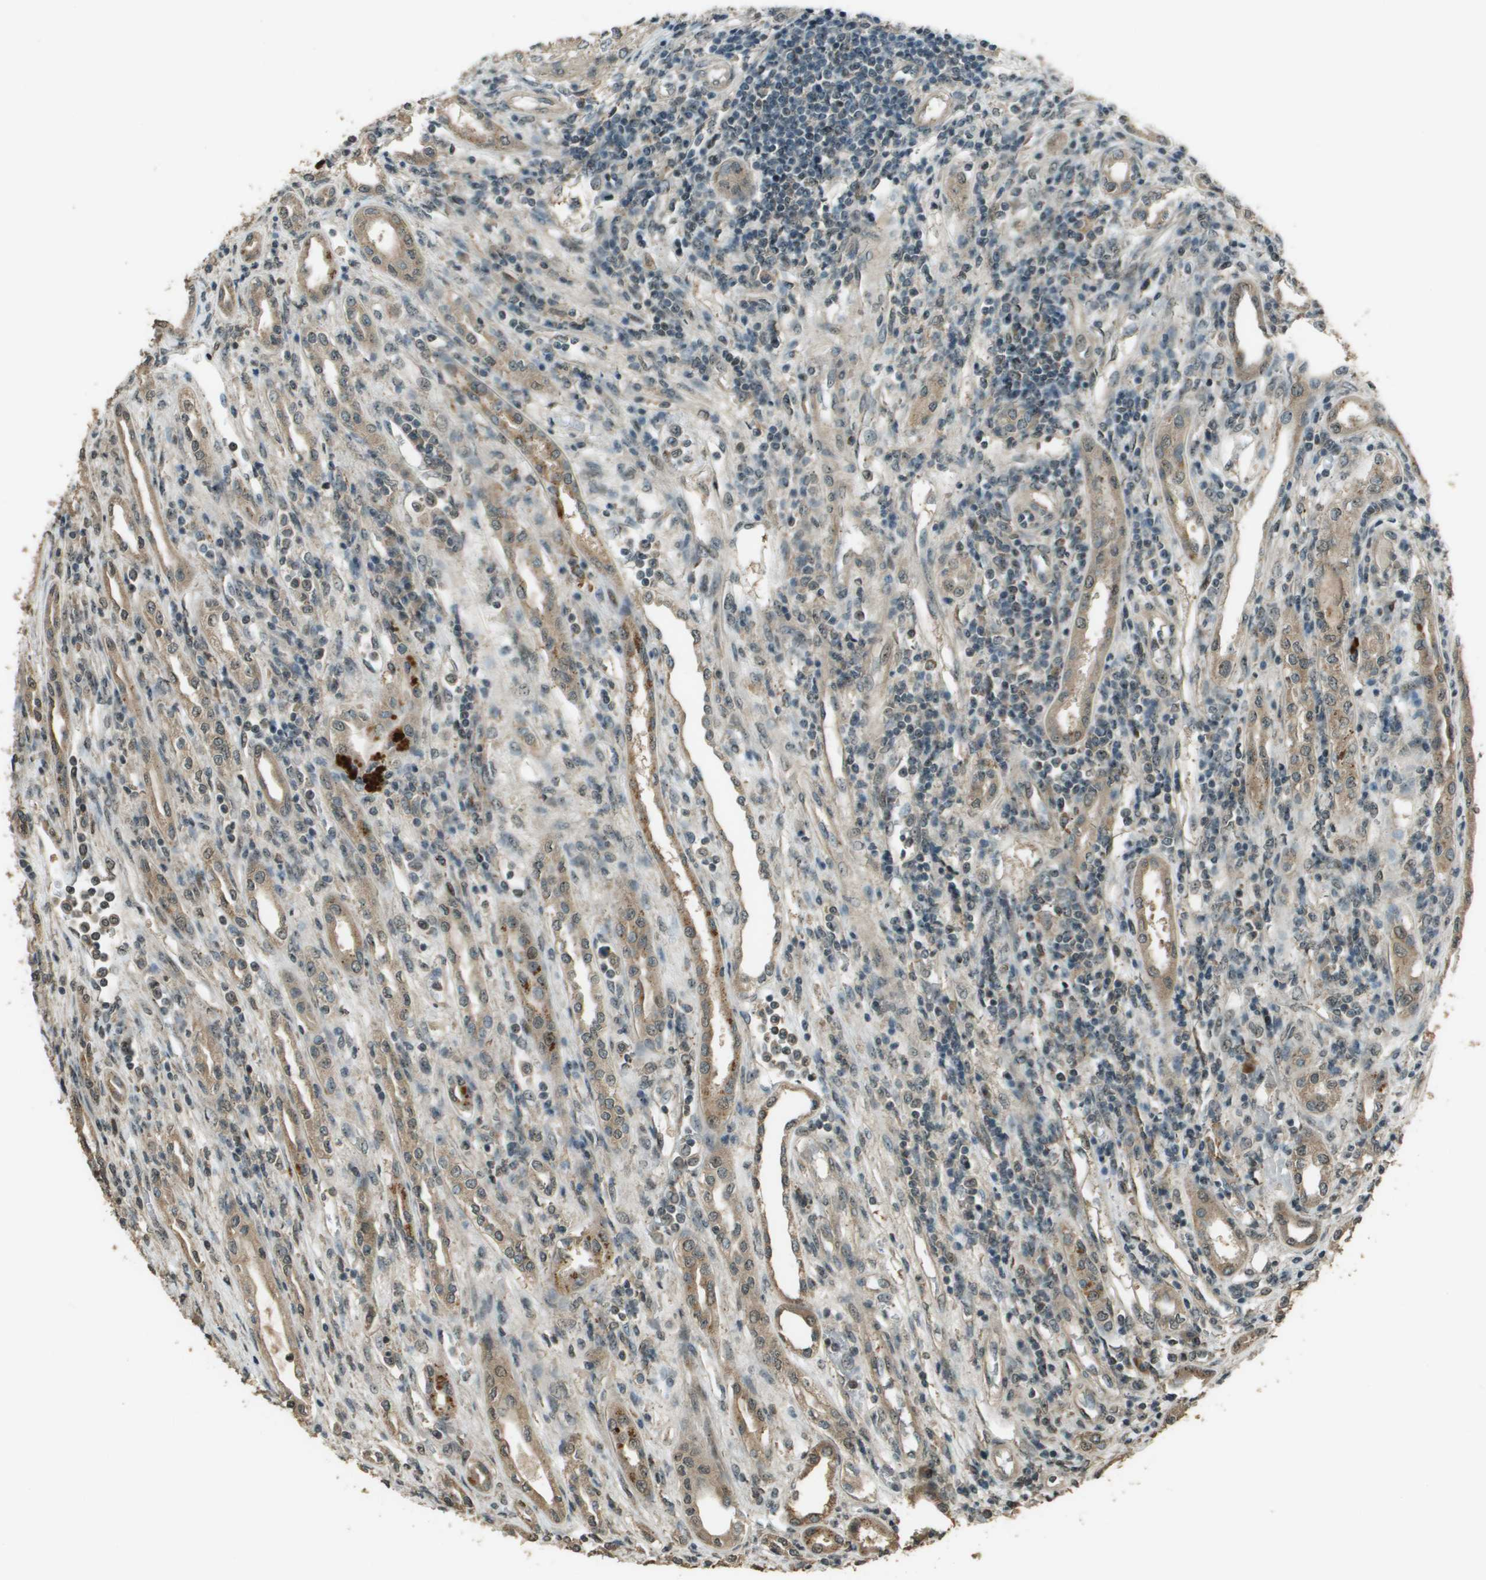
{"staining": {"intensity": "moderate", "quantity": ">75%", "location": "cytoplasmic/membranous"}, "tissue": "renal cancer", "cell_type": "Tumor cells", "image_type": "cancer", "snomed": [{"axis": "morphology", "description": "Adenocarcinoma, NOS"}, {"axis": "topography", "description": "Kidney"}], "caption": "A photomicrograph of renal adenocarcinoma stained for a protein shows moderate cytoplasmic/membranous brown staining in tumor cells.", "gene": "SDC3", "patient": {"sex": "female", "age": 54}}